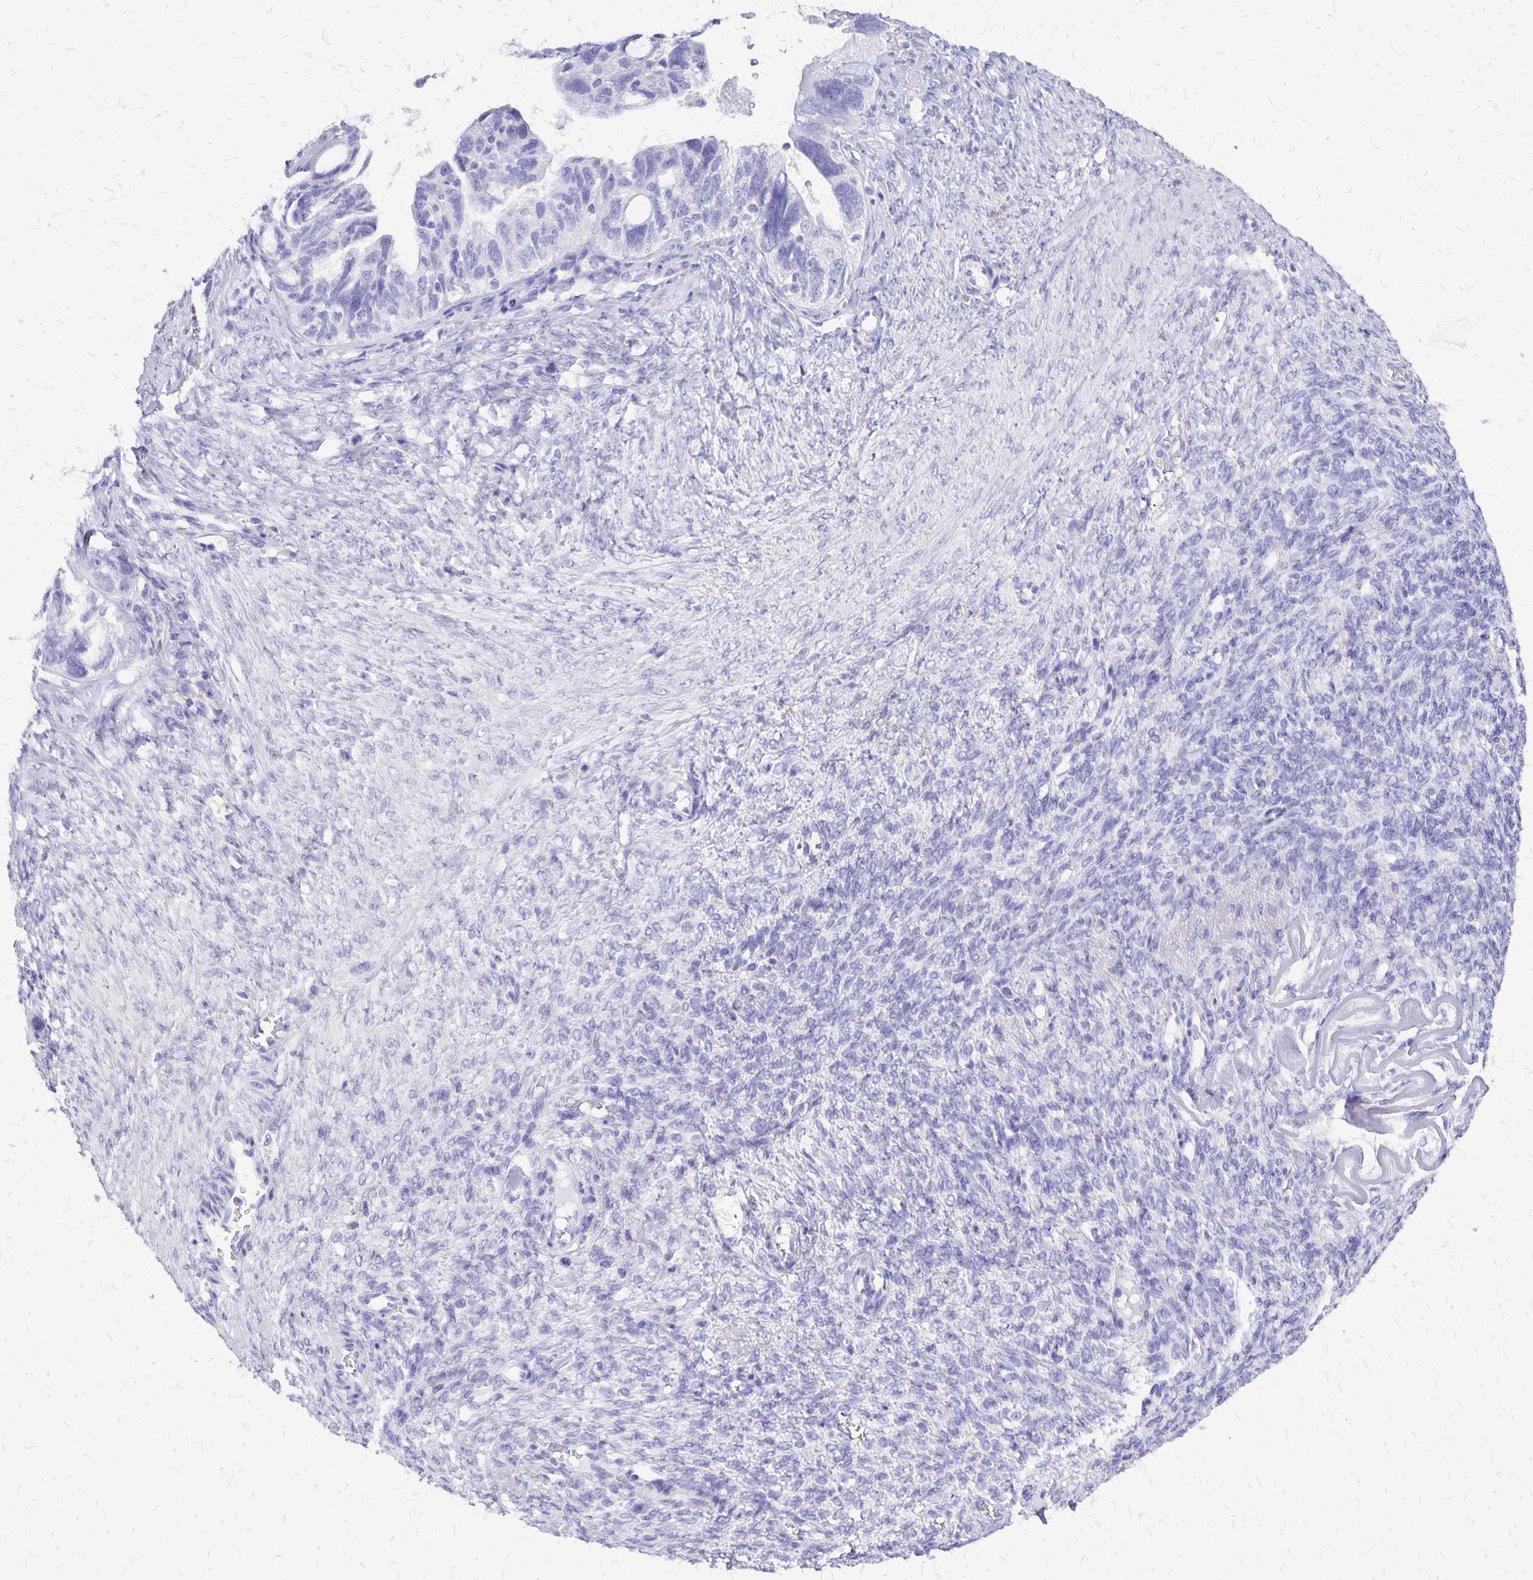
{"staining": {"intensity": "negative", "quantity": "none", "location": "none"}, "tissue": "ovarian cancer", "cell_type": "Tumor cells", "image_type": "cancer", "snomed": [{"axis": "morphology", "description": "Cystadenocarcinoma, serous, NOS"}, {"axis": "topography", "description": "Ovary"}], "caption": "Ovarian cancer (serous cystadenocarcinoma) was stained to show a protein in brown. There is no significant expression in tumor cells.", "gene": "SLC13A2", "patient": {"sex": "female", "age": 60}}